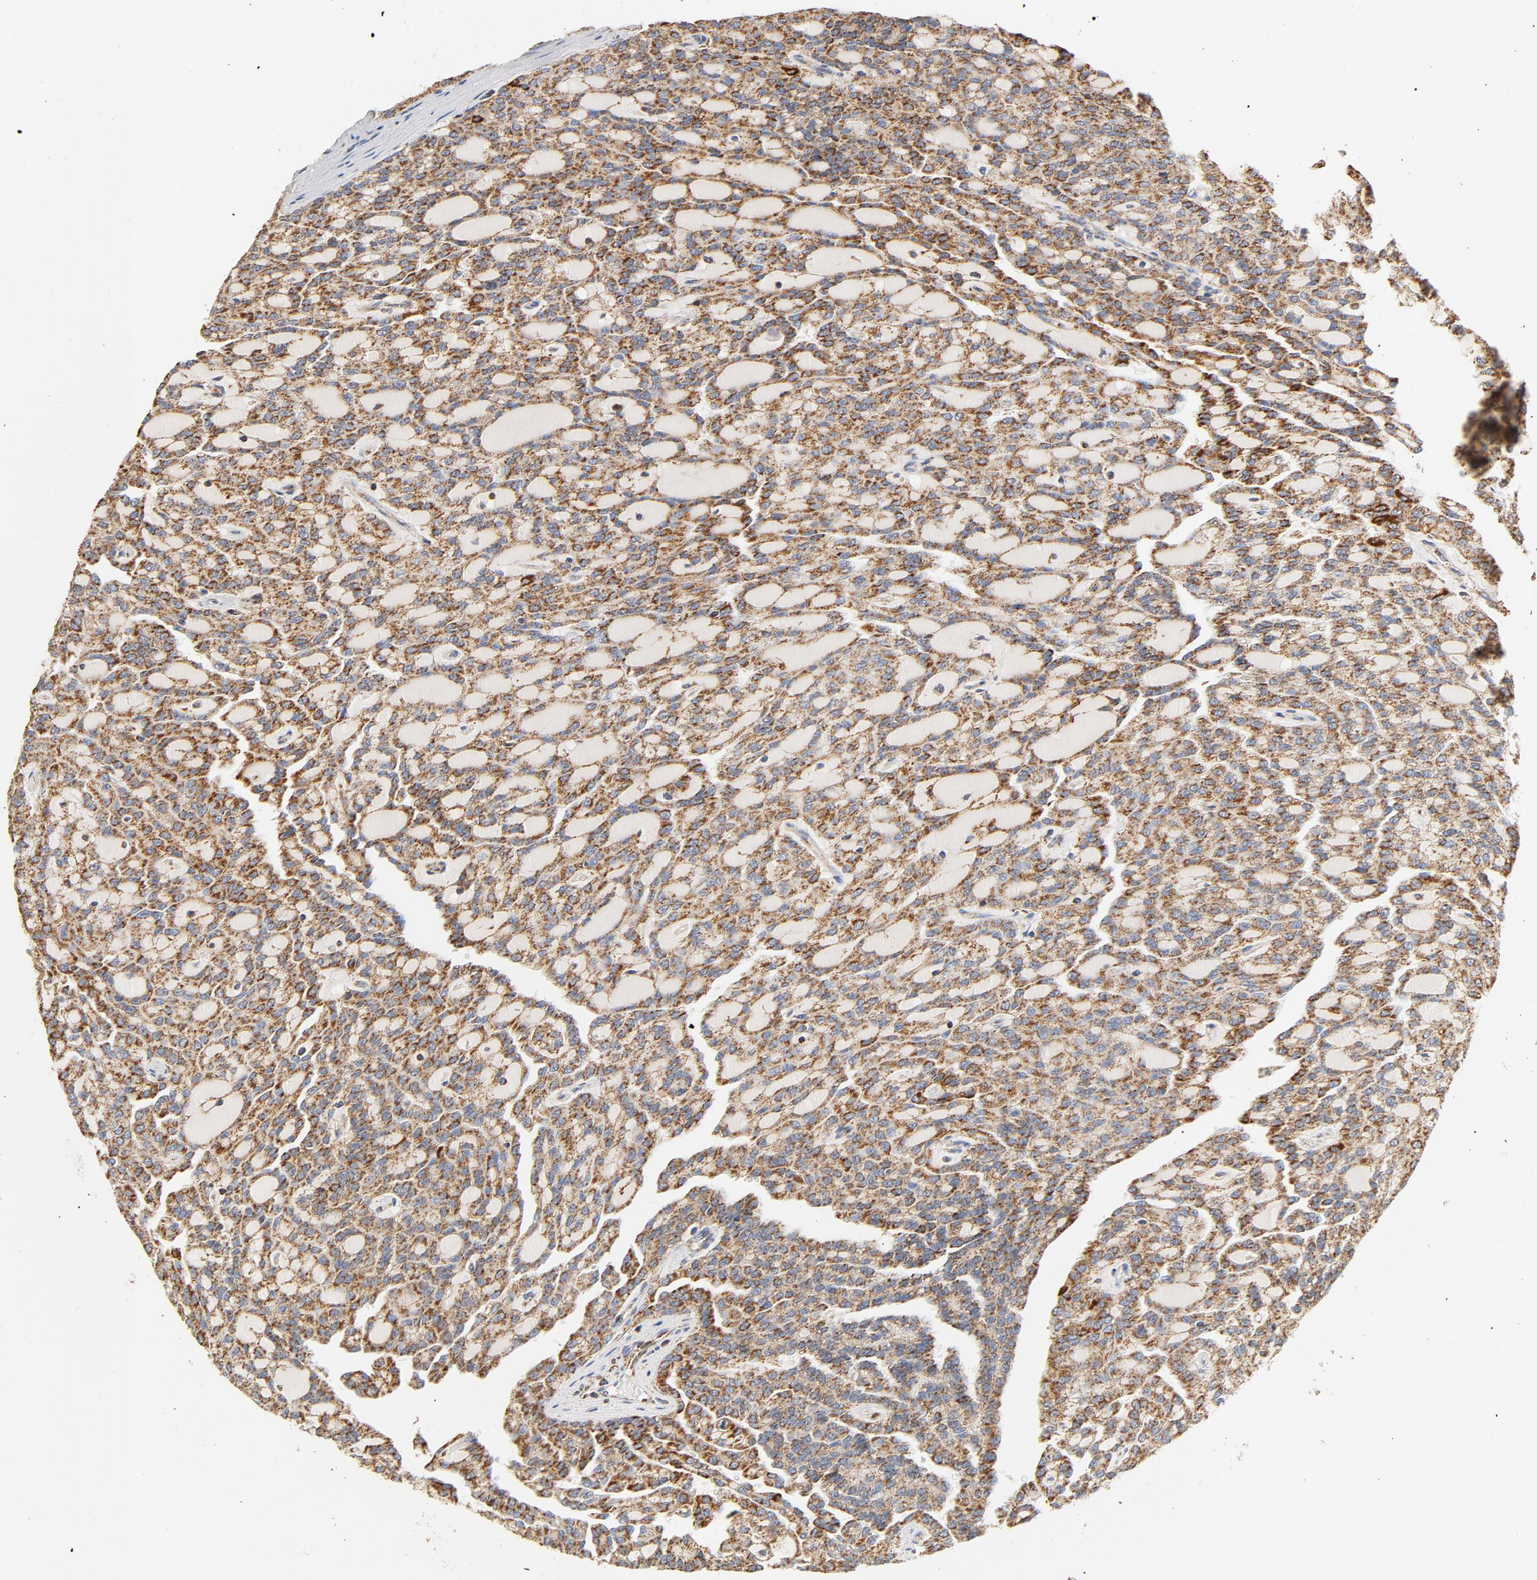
{"staining": {"intensity": "moderate", "quantity": ">75%", "location": "cytoplasmic/membranous"}, "tissue": "renal cancer", "cell_type": "Tumor cells", "image_type": "cancer", "snomed": [{"axis": "morphology", "description": "Adenocarcinoma, NOS"}, {"axis": "topography", "description": "Kidney"}], "caption": "Immunohistochemistry (IHC) histopathology image of human renal cancer (adenocarcinoma) stained for a protein (brown), which demonstrates medium levels of moderate cytoplasmic/membranous positivity in approximately >75% of tumor cells.", "gene": "COX4I1", "patient": {"sex": "male", "age": 63}}